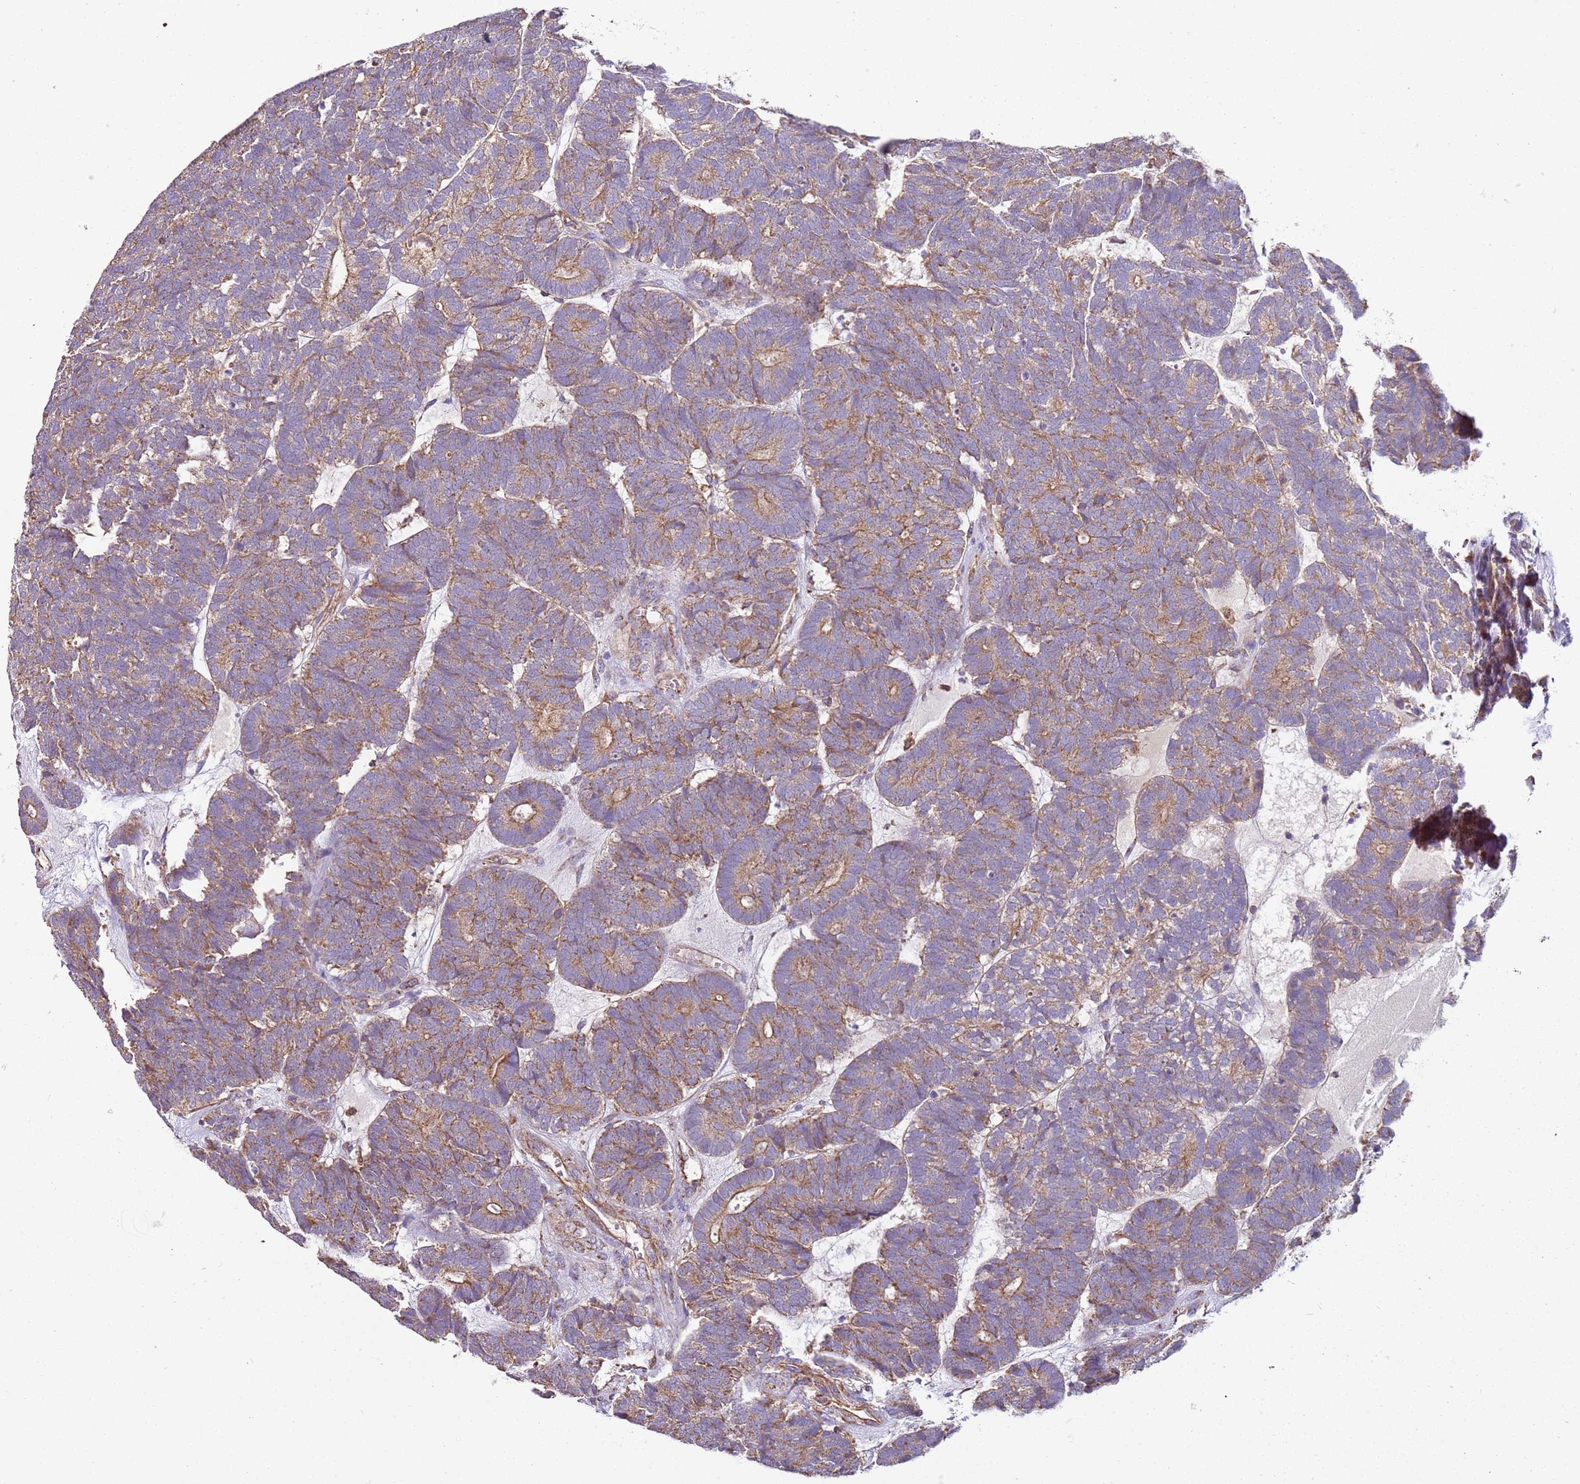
{"staining": {"intensity": "moderate", "quantity": "25%-75%", "location": "cytoplasmic/membranous"}, "tissue": "head and neck cancer", "cell_type": "Tumor cells", "image_type": "cancer", "snomed": [{"axis": "morphology", "description": "Adenocarcinoma, NOS"}, {"axis": "topography", "description": "Head-Neck"}], "caption": "This image reveals immunohistochemistry staining of human adenocarcinoma (head and neck), with medium moderate cytoplasmic/membranous expression in about 25%-75% of tumor cells.", "gene": "RMND5A", "patient": {"sex": "female", "age": 81}}